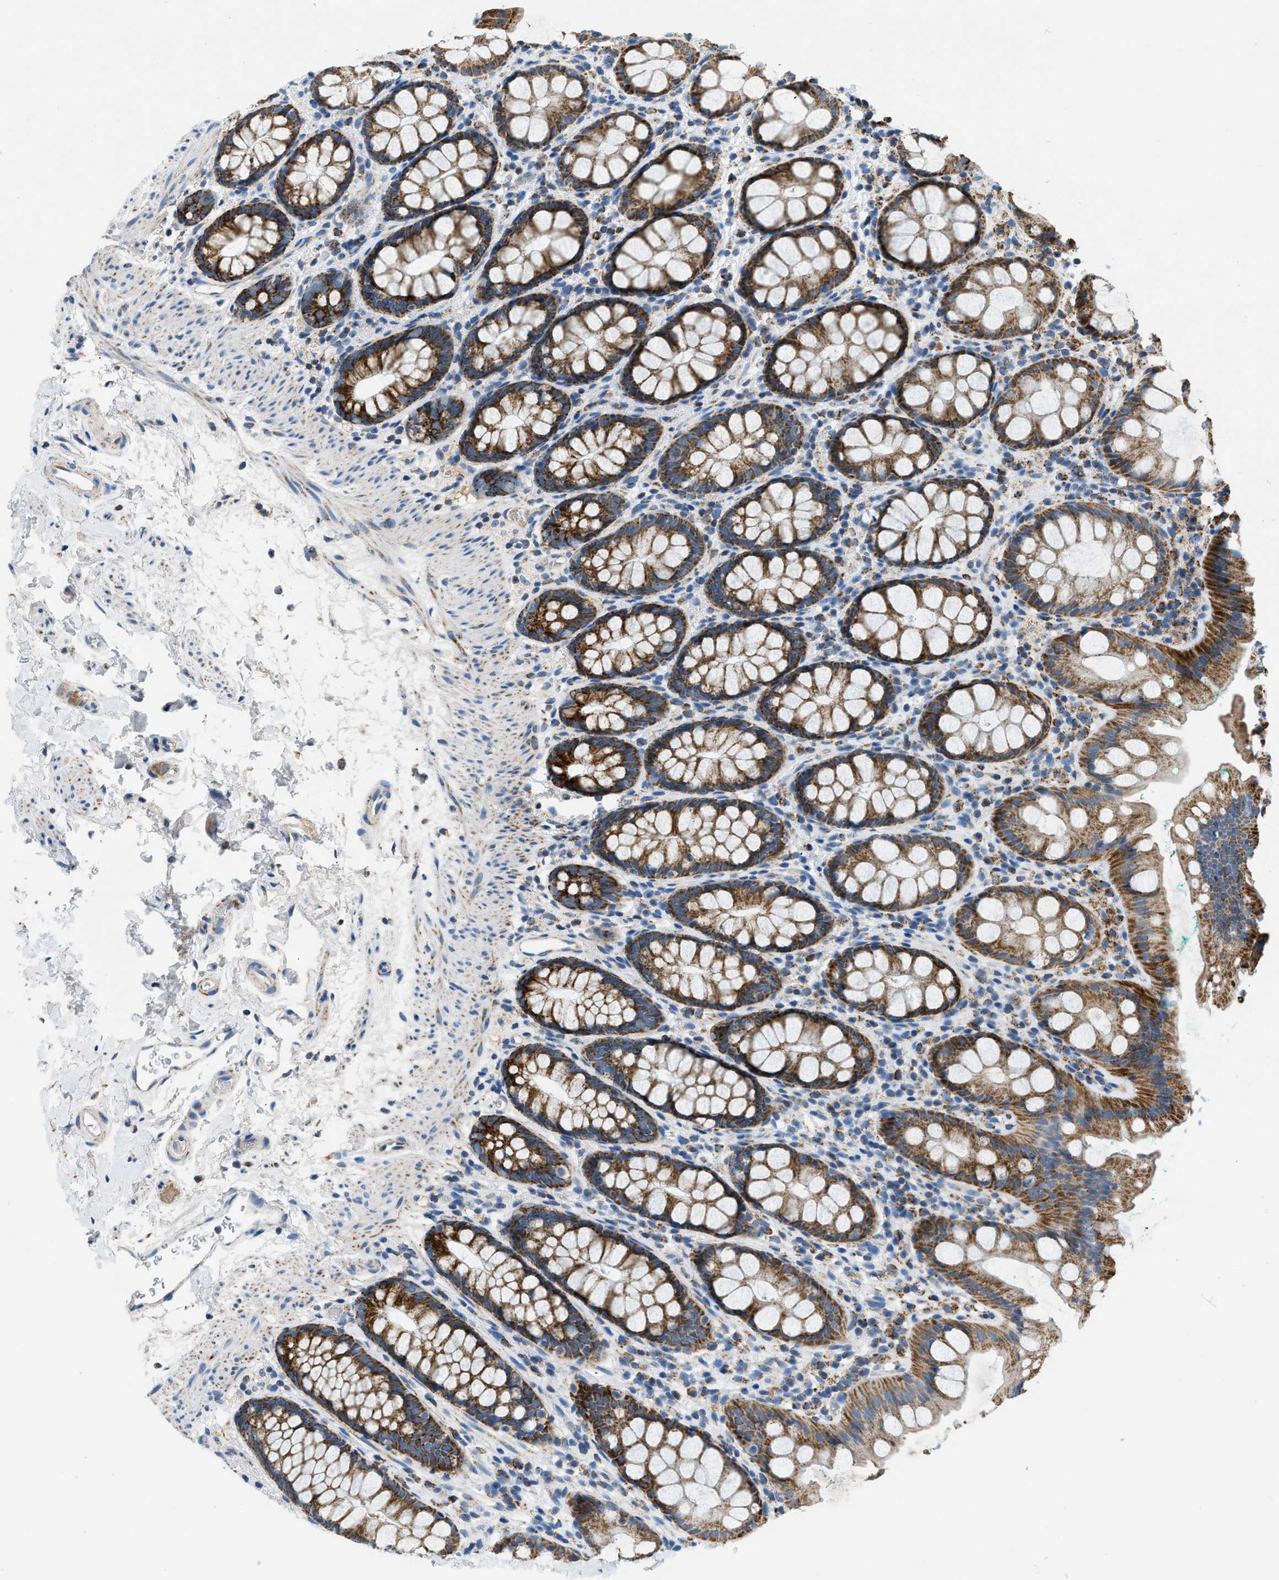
{"staining": {"intensity": "strong", "quantity": ">75%", "location": "cytoplasmic/membranous"}, "tissue": "rectum", "cell_type": "Glandular cells", "image_type": "normal", "snomed": [{"axis": "morphology", "description": "Normal tissue, NOS"}, {"axis": "topography", "description": "Rectum"}], "caption": "IHC micrograph of benign human rectum stained for a protein (brown), which demonstrates high levels of strong cytoplasmic/membranous expression in about >75% of glandular cells.", "gene": "ACADVL", "patient": {"sex": "female", "age": 65}}